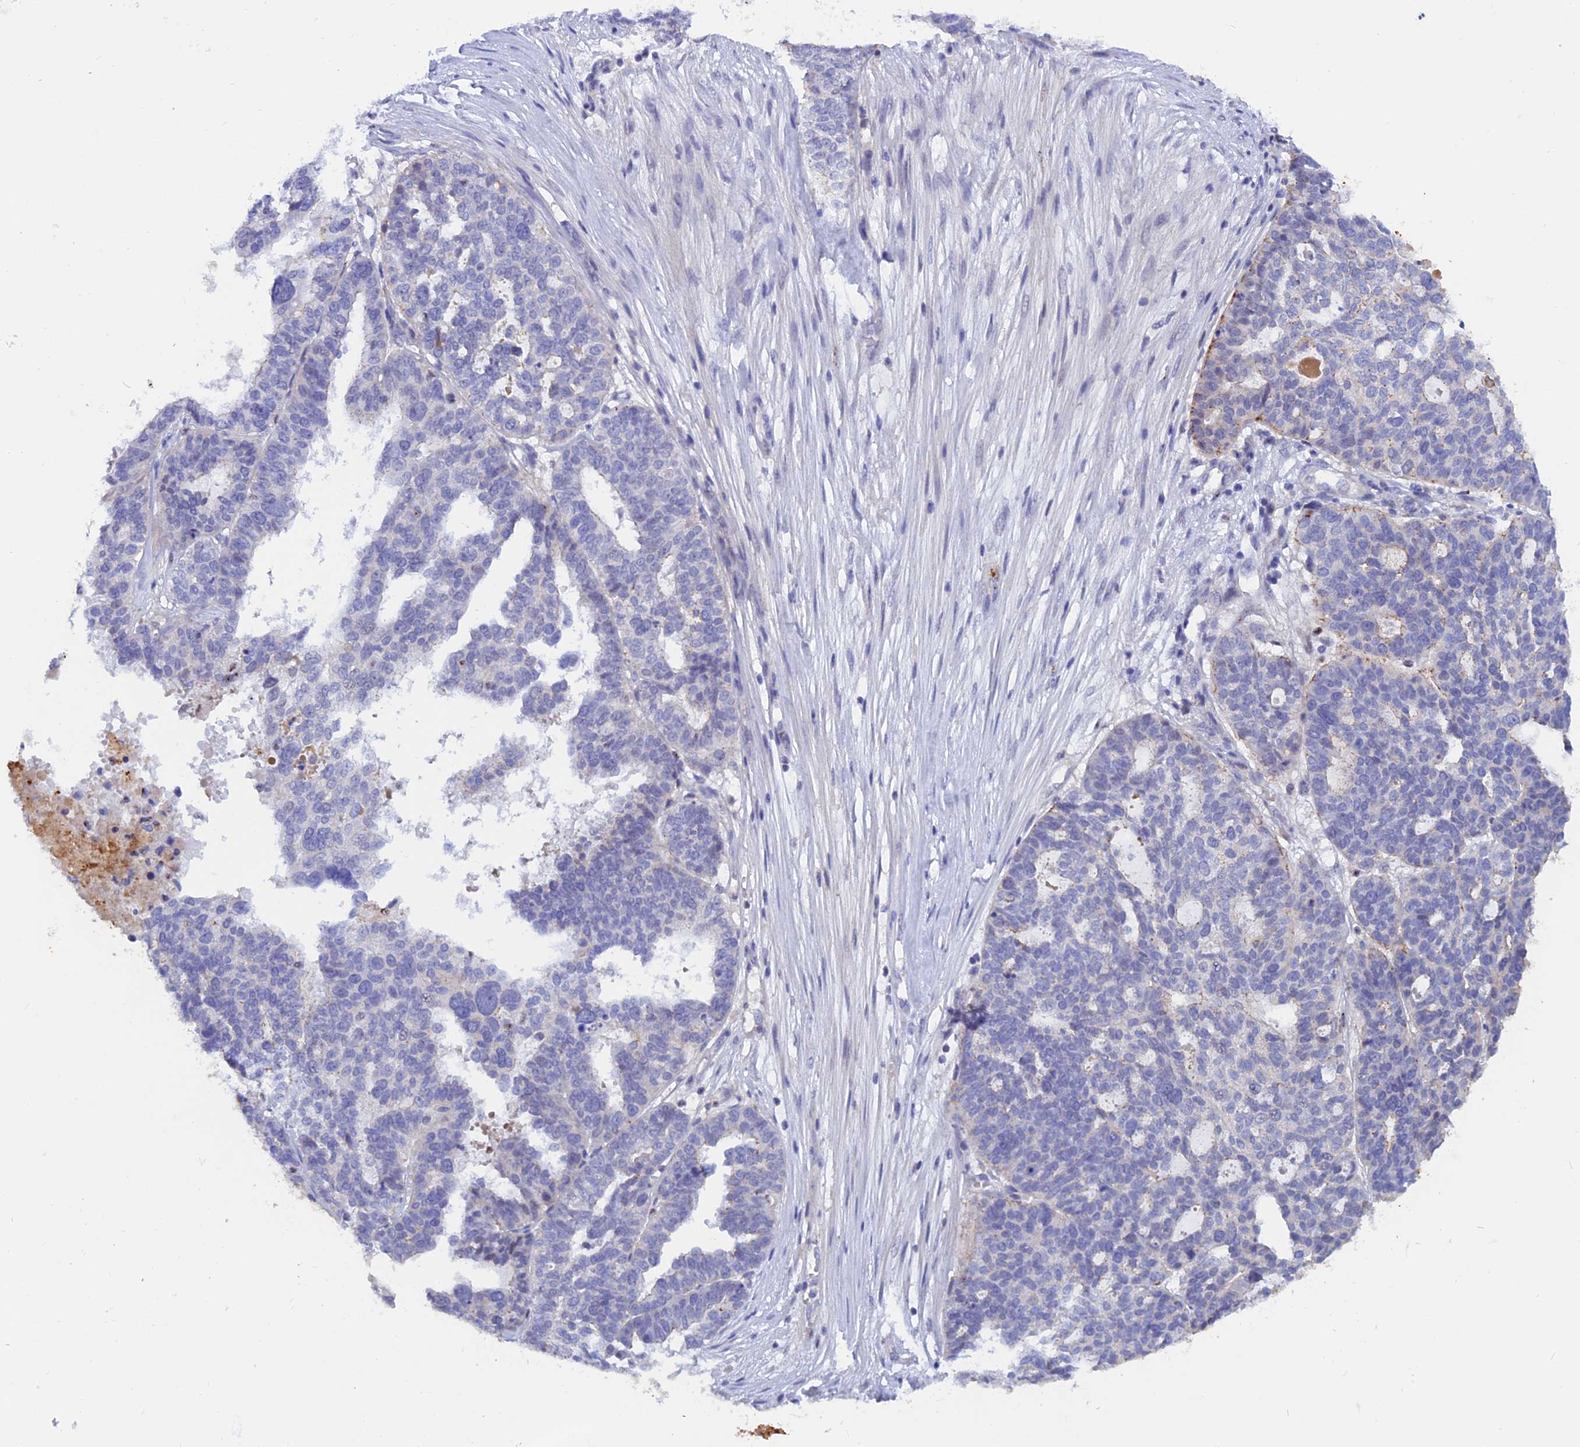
{"staining": {"intensity": "negative", "quantity": "none", "location": "none"}, "tissue": "ovarian cancer", "cell_type": "Tumor cells", "image_type": "cancer", "snomed": [{"axis": "morphology", "description": "Cystadenocarcinoma, serous, NOS"}, {"axis": "topography", "description": "Ovary"}], "caption": "Tumor cells show no significant positivity in ovarian serous cystadenocarcinoma. (Brightfield microscopy of DAB IHC at high magnification).", "gene": "GK5", "patient": {"sex": "female", "age": 59}}